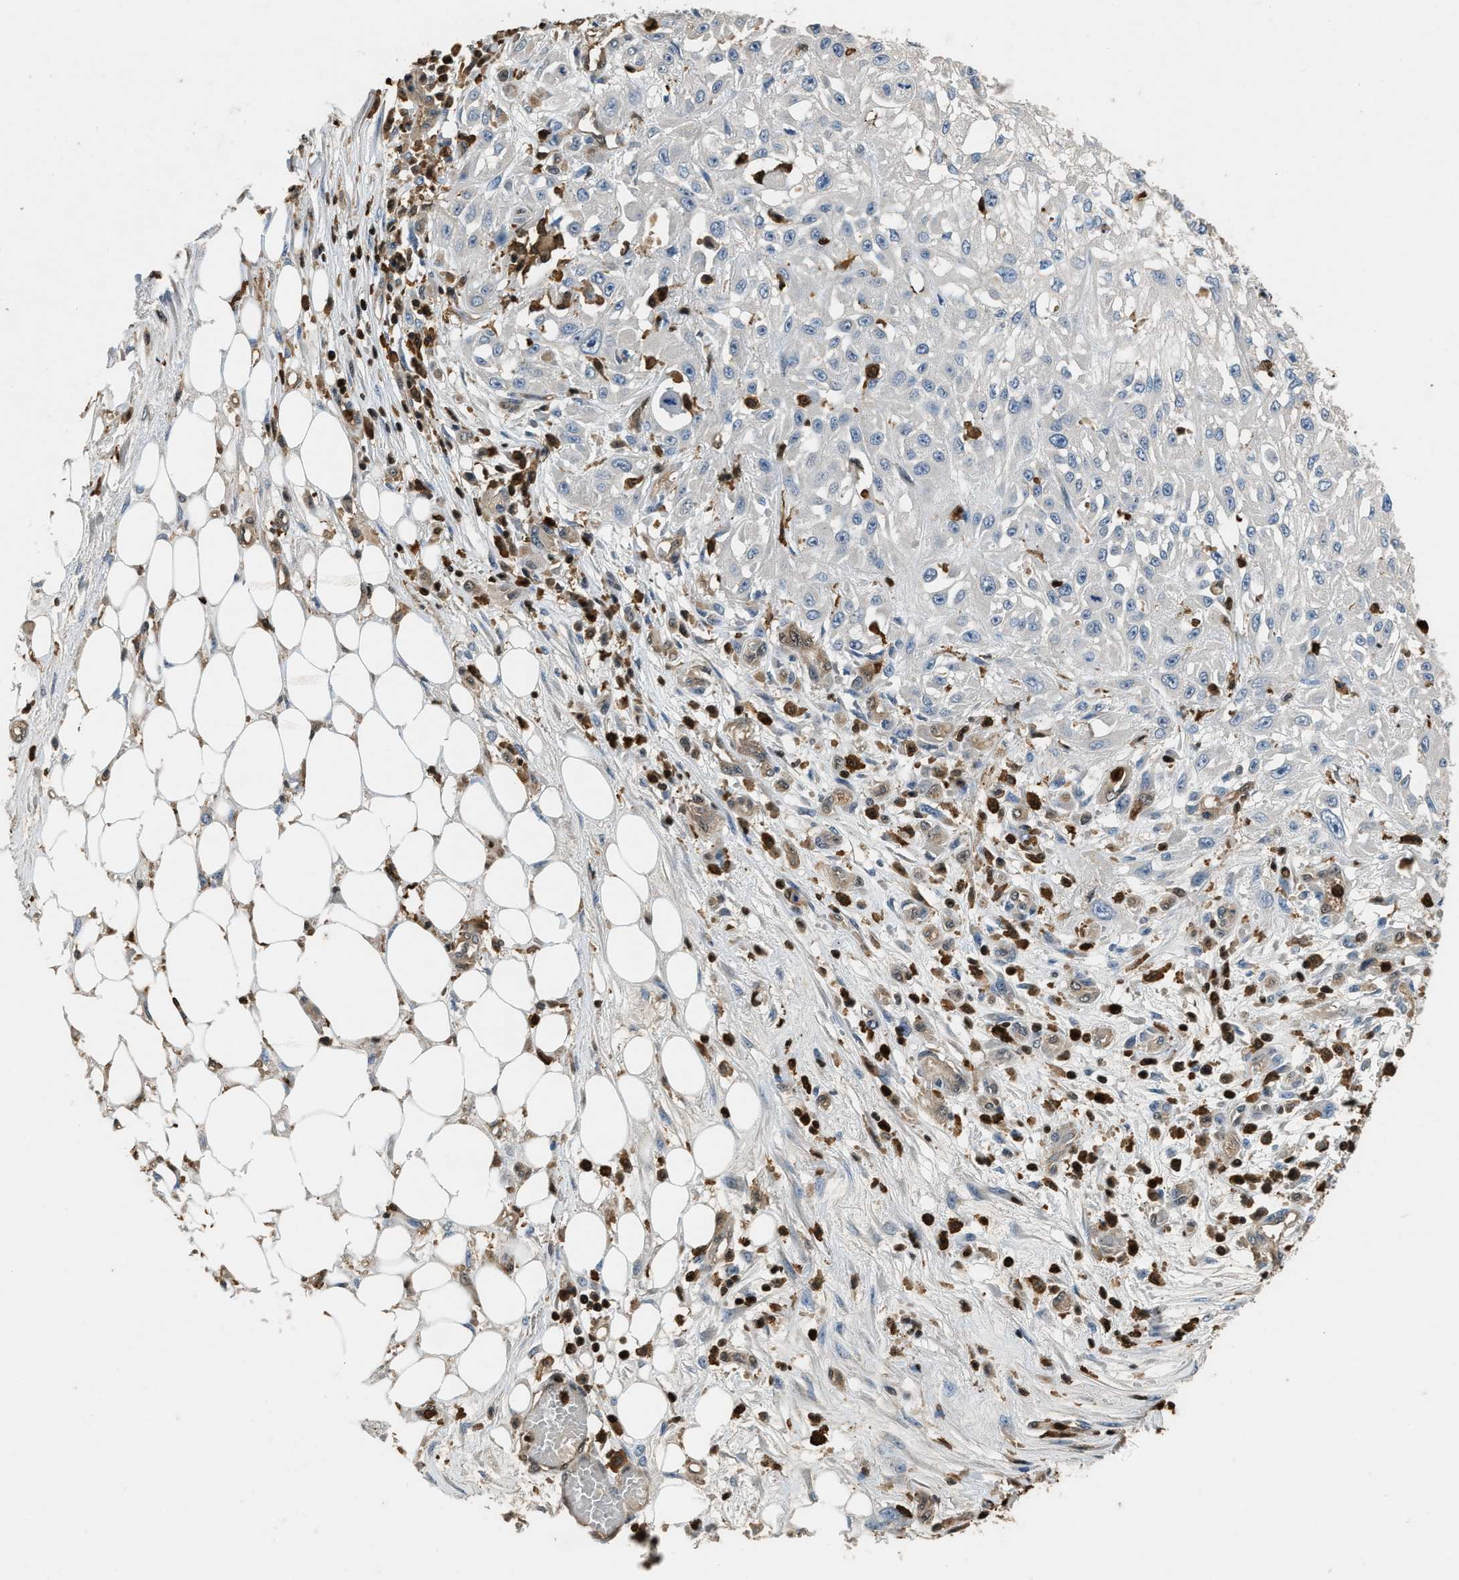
{"staining": {"intensity": "negative", "quantity": "none", "location": "none"}, "tissue": "skin cancer", "cell_type": "Tumor cells", "image_type": "cancer", "snomed": [{"axis": "morphology", "description": "Squamous cell carcinoma, NOS"}, {"axis": "morphology", "description": "Squamous cell carcinoma, metastatic, NOS"}, {"axis": "topography", "description": "Skin"}, {"axis": "topography", "description": "Lymph node"}], "caption": "High magnification brightfield microscopy of metastatic squamous cell carcinoma (skin) stained with DAB (brown) and counterstained with hematoxylin (blue): tumor cells show no significant positivity.", "gene": "ARHGDIB", "patient": {"sex": "male", "age": 75}}